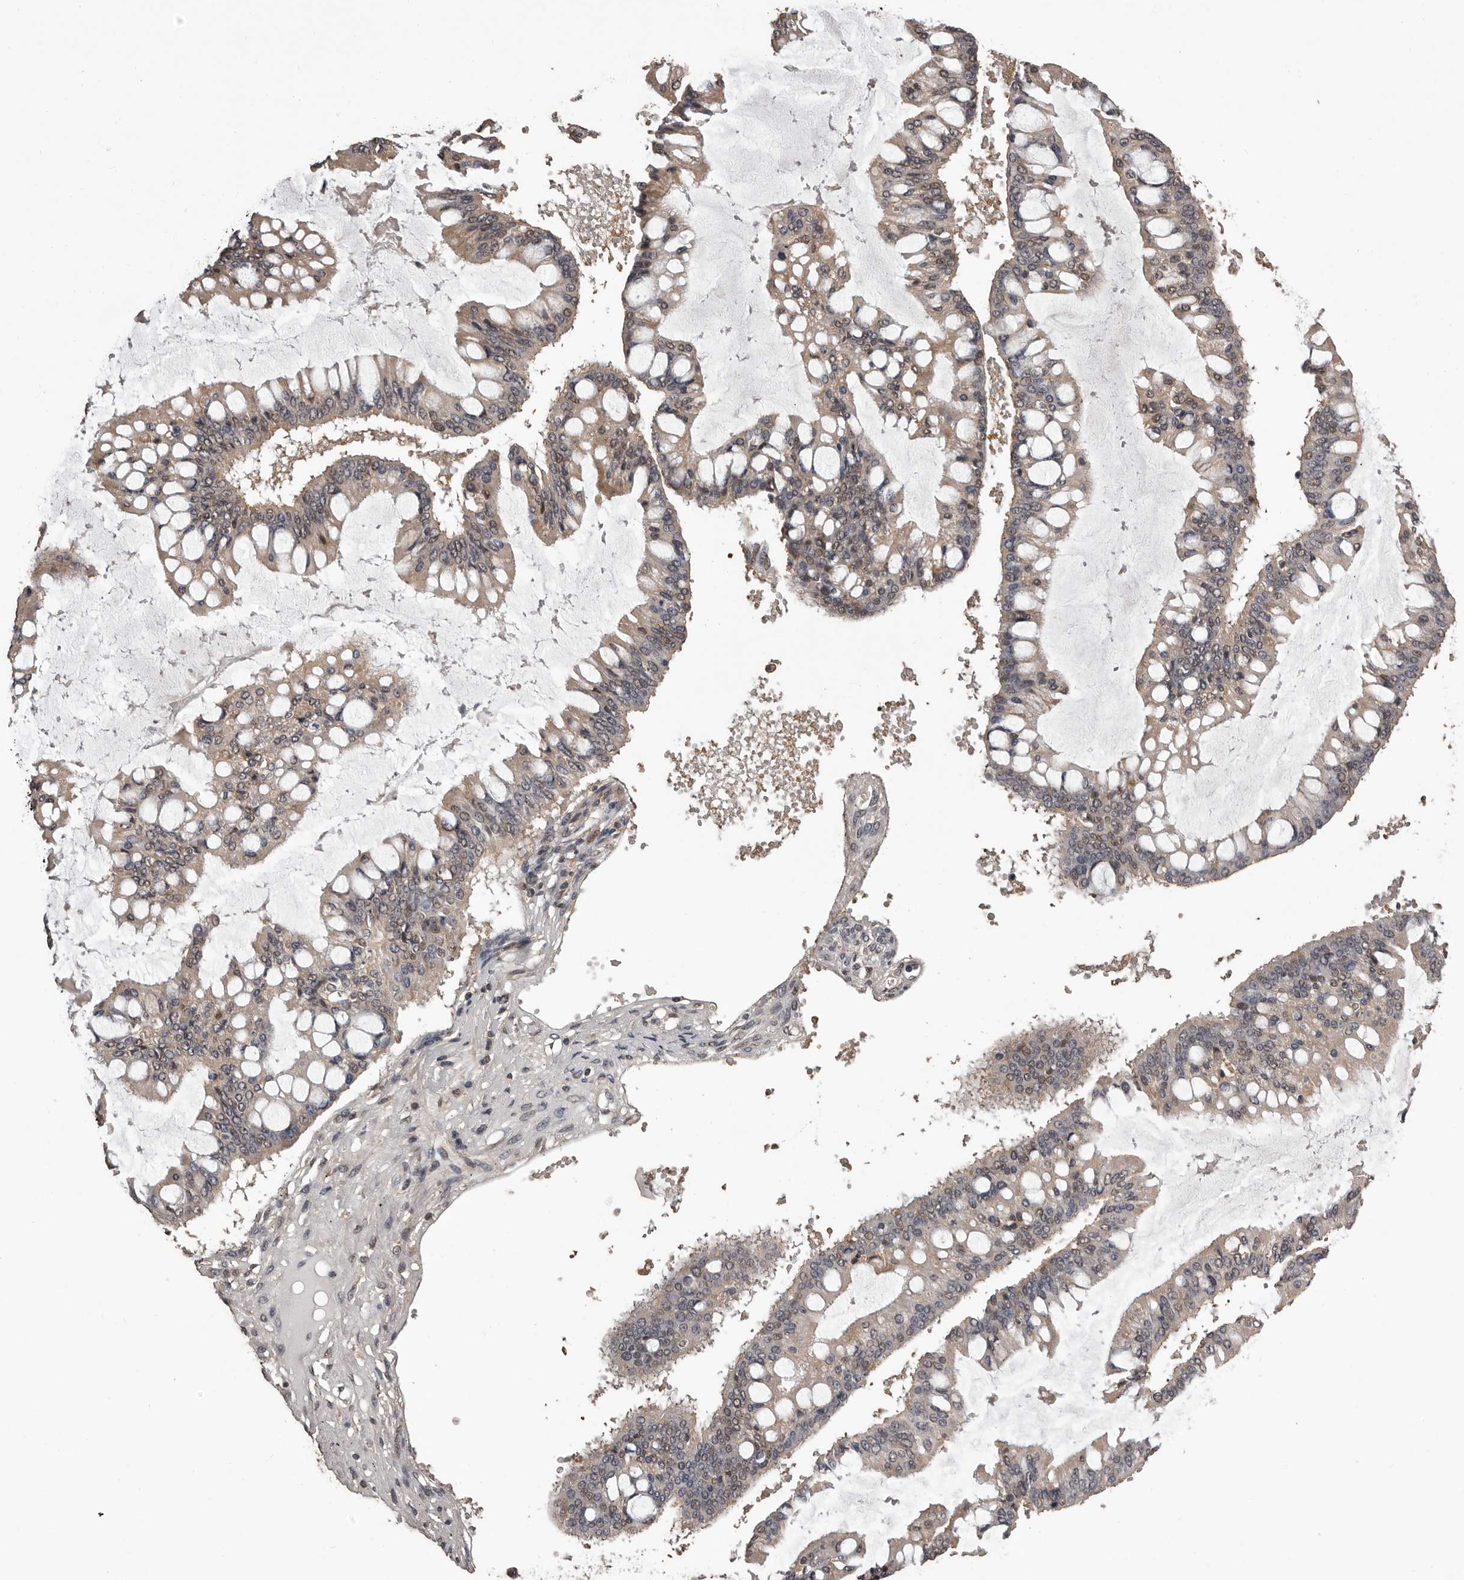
{"staining": {"intensity": "weak", "quantity": "25%-75%", "location": "cytoplasmic/membranous"}, "tissue": "ovarian cancer", "cell_type": "Tumor cells", "image_type": "cancer", "snomed": [{"axis": "morphology", "description": "Cystadenocarcinoma, mucinous, NOS"}, {"axis": "topography", "description": "Ovary"}], "caption": "Mucinous cystadenocarcinoma (ovarian) stained with a brown dye demonstrates weak cytoplasmic/membranous positive staining in approximately 25%-75% of tumor cells.", "gene": "VPS37A", "patient": {"sex": "female", "age": 73}}